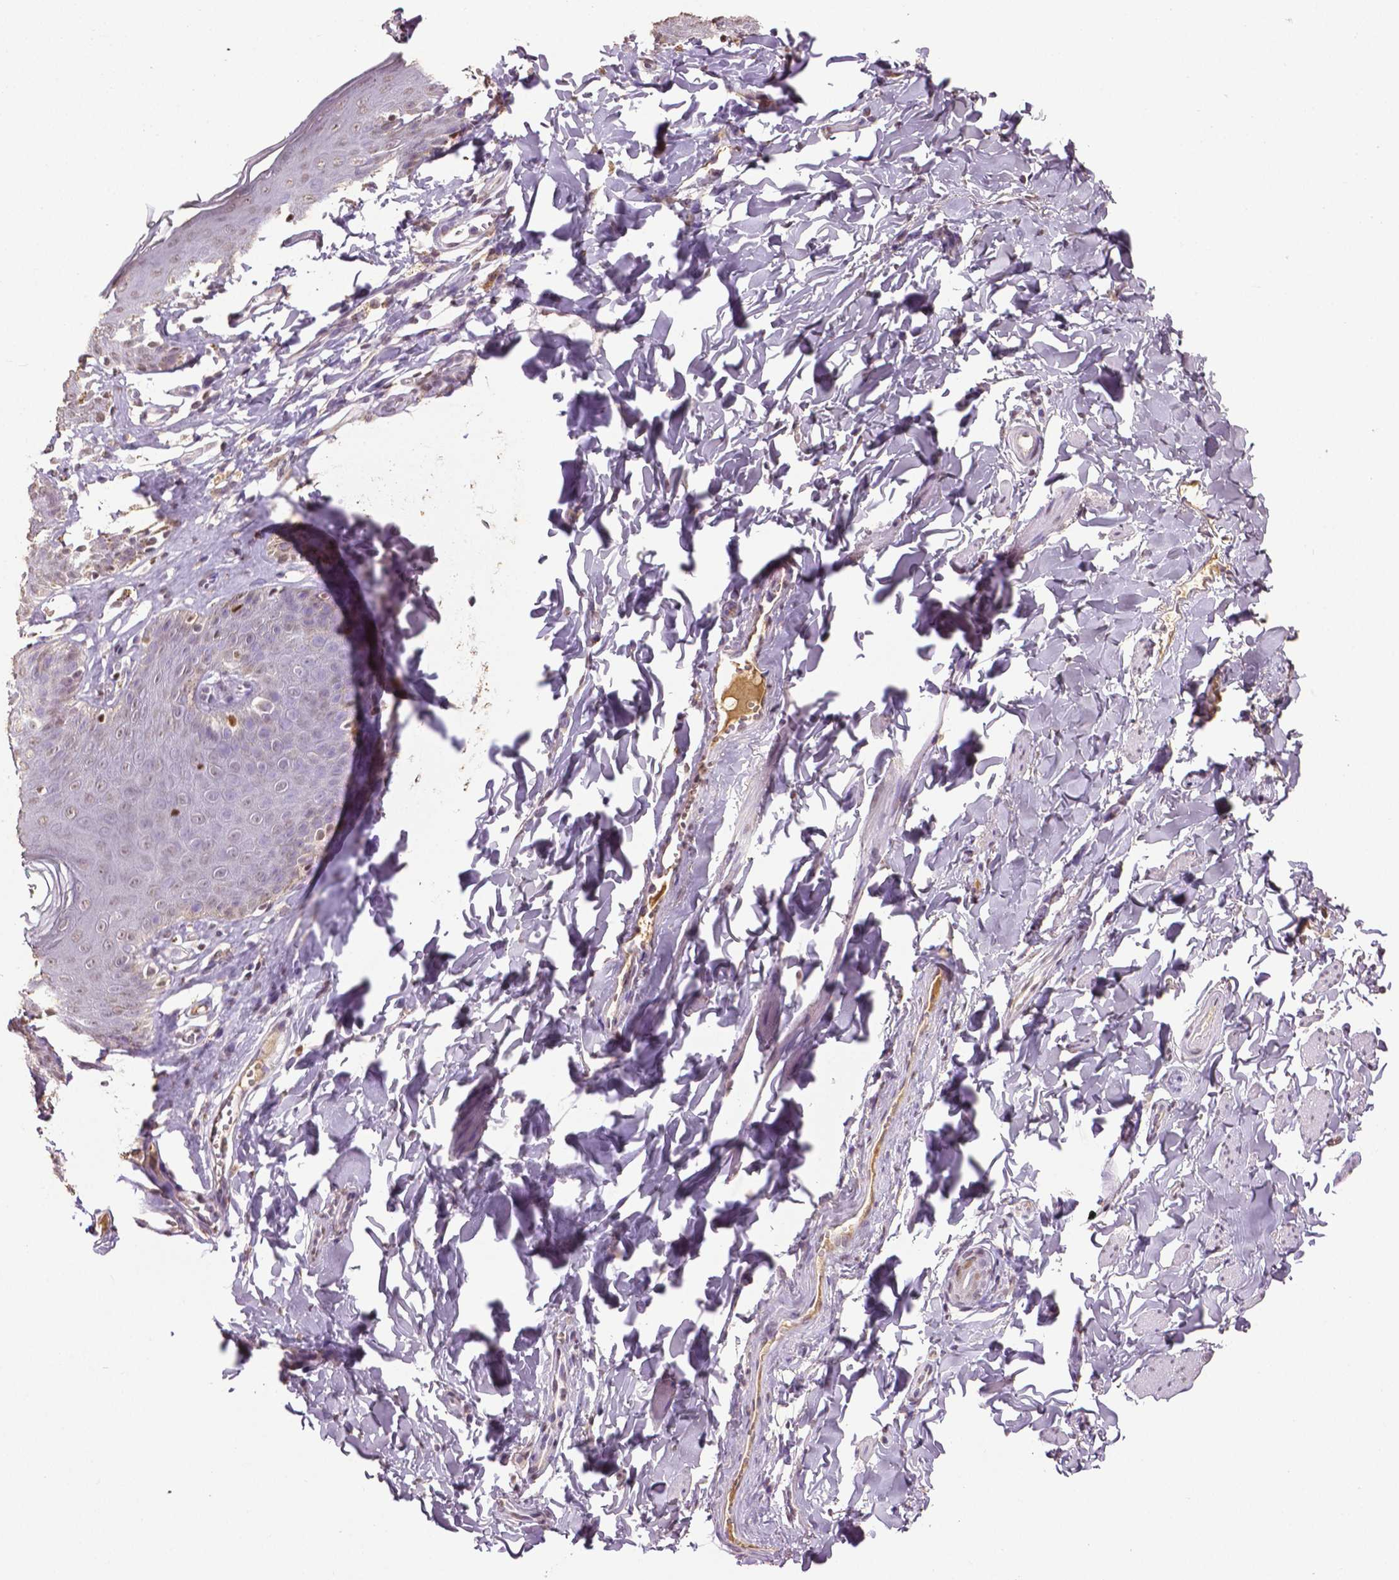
{"staining": {"intensity": "negative", "quantity": "none", "location": "none"}, "tissue": "skin", "cell_type": "Epidermal cells", "image_type": "normal", "snomed": [{"axis": "morphology", "description": "Normal tissue, NOS"}, {"axis": "topography", "description": "Vulva"}, {"axis": "topography", "description": "Peripheral nerve tissue"}], "caption": "Epidermal cells are negative for brown protein staining in benign skin. (Stains: DAB (3,3'-diaminobenzidine) IHC with hematoxylin counter stain, Microscopy: brightfield microscopy at high magnification).", "gene": "RUNX3", "patient": {"sex": "female", "age": 66}}